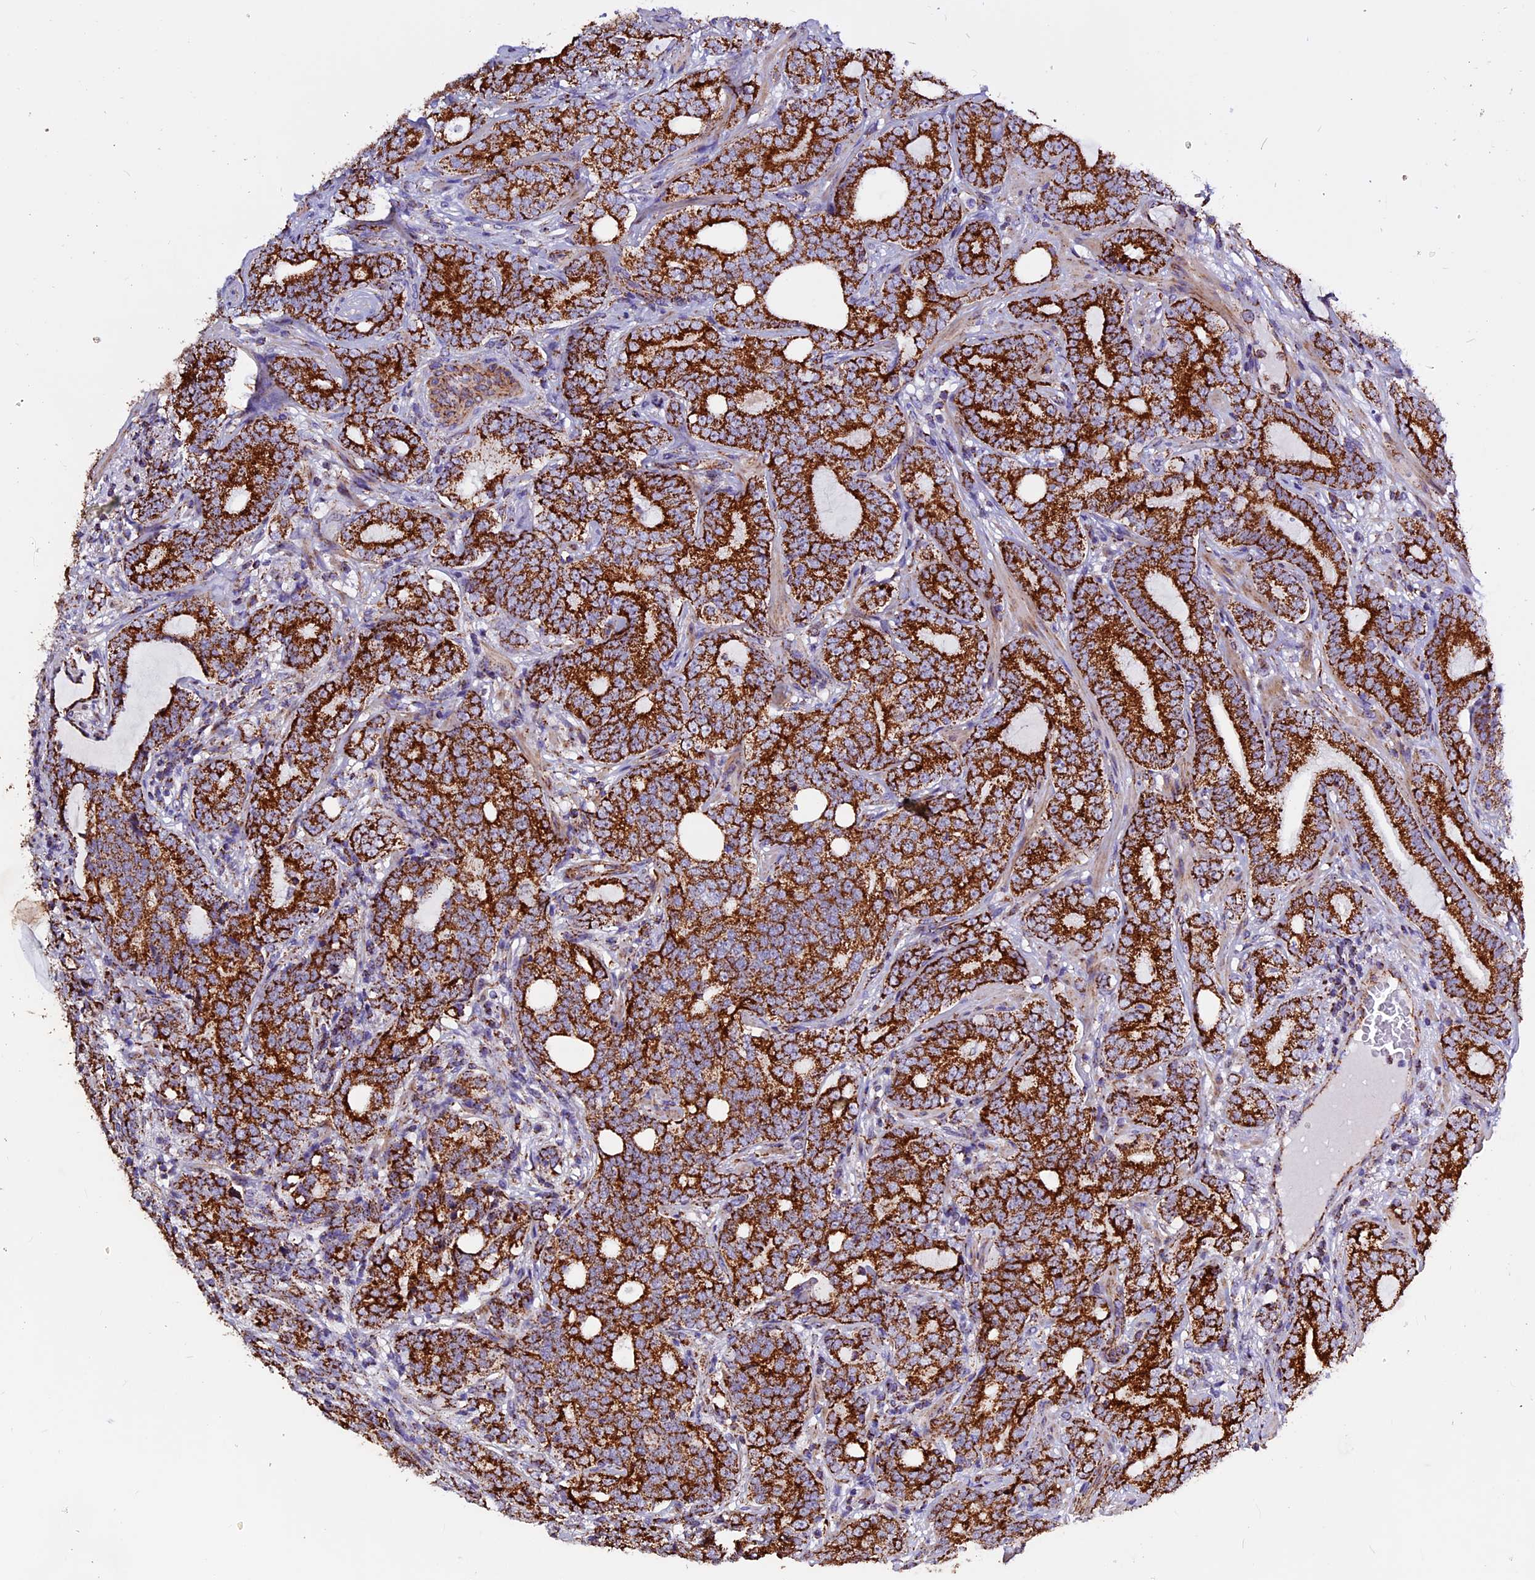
{"staining": {"intensity": "strong", "quantity": ">75%", "location": "cytoplasmic/membranous"}, "tissue": "prostate cancer", "cell_type": "Tumor cells", "image_type": "cancer", "snomed": [{"axis": "morphology", "description": "Adenocarcinoma, High grade"}, {"axis": "topography", "description": "Prostate"}], "caption": "A micrograph showing strong cytoplasmic/membranous staining in about >75% of tumor cells in prostate cancer, as visualized by brown immunohistochemical staining.", "gene": "CX3CL1", "patient": {"sex": "male", "age": 64}}